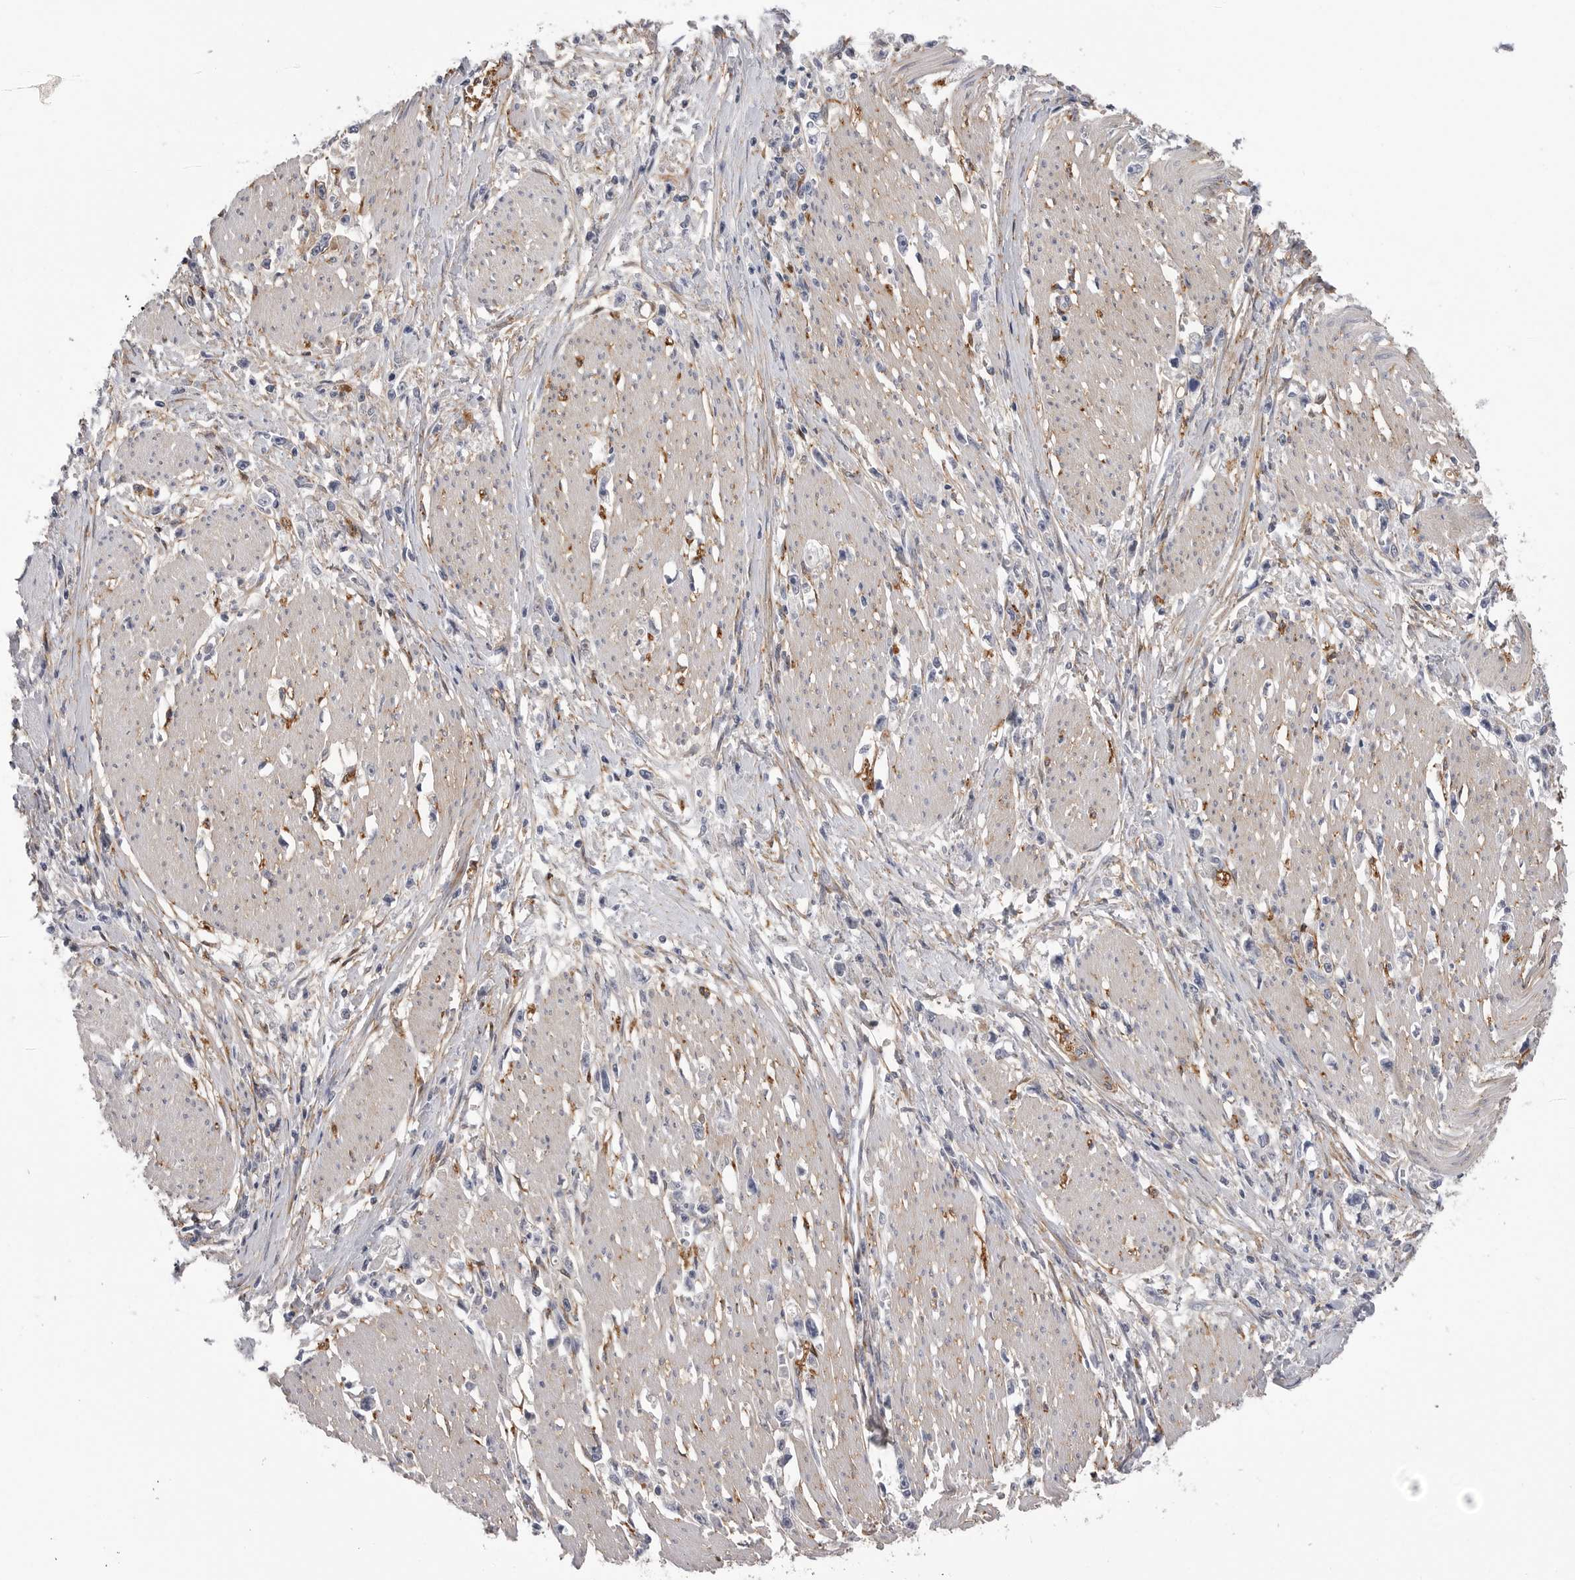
{"staining": {"intensity": "negative", "quantity": "none", "location": "none"}, "tissue": "stomach cancer", "cell_type": "Tumor cells", "image_type": "cancer", "snomed": [{"axis": "morphology", "description": "Adenocarcinoma, NOS"}, {"axis": "topography", "description": "Stomach"}], "caption": "Protein analysis of stomach adenocarcinoma reveals no significant expression in tumor cells.", "gene": "AKAP12", "patient": {"sex": "female", "age": 59}}